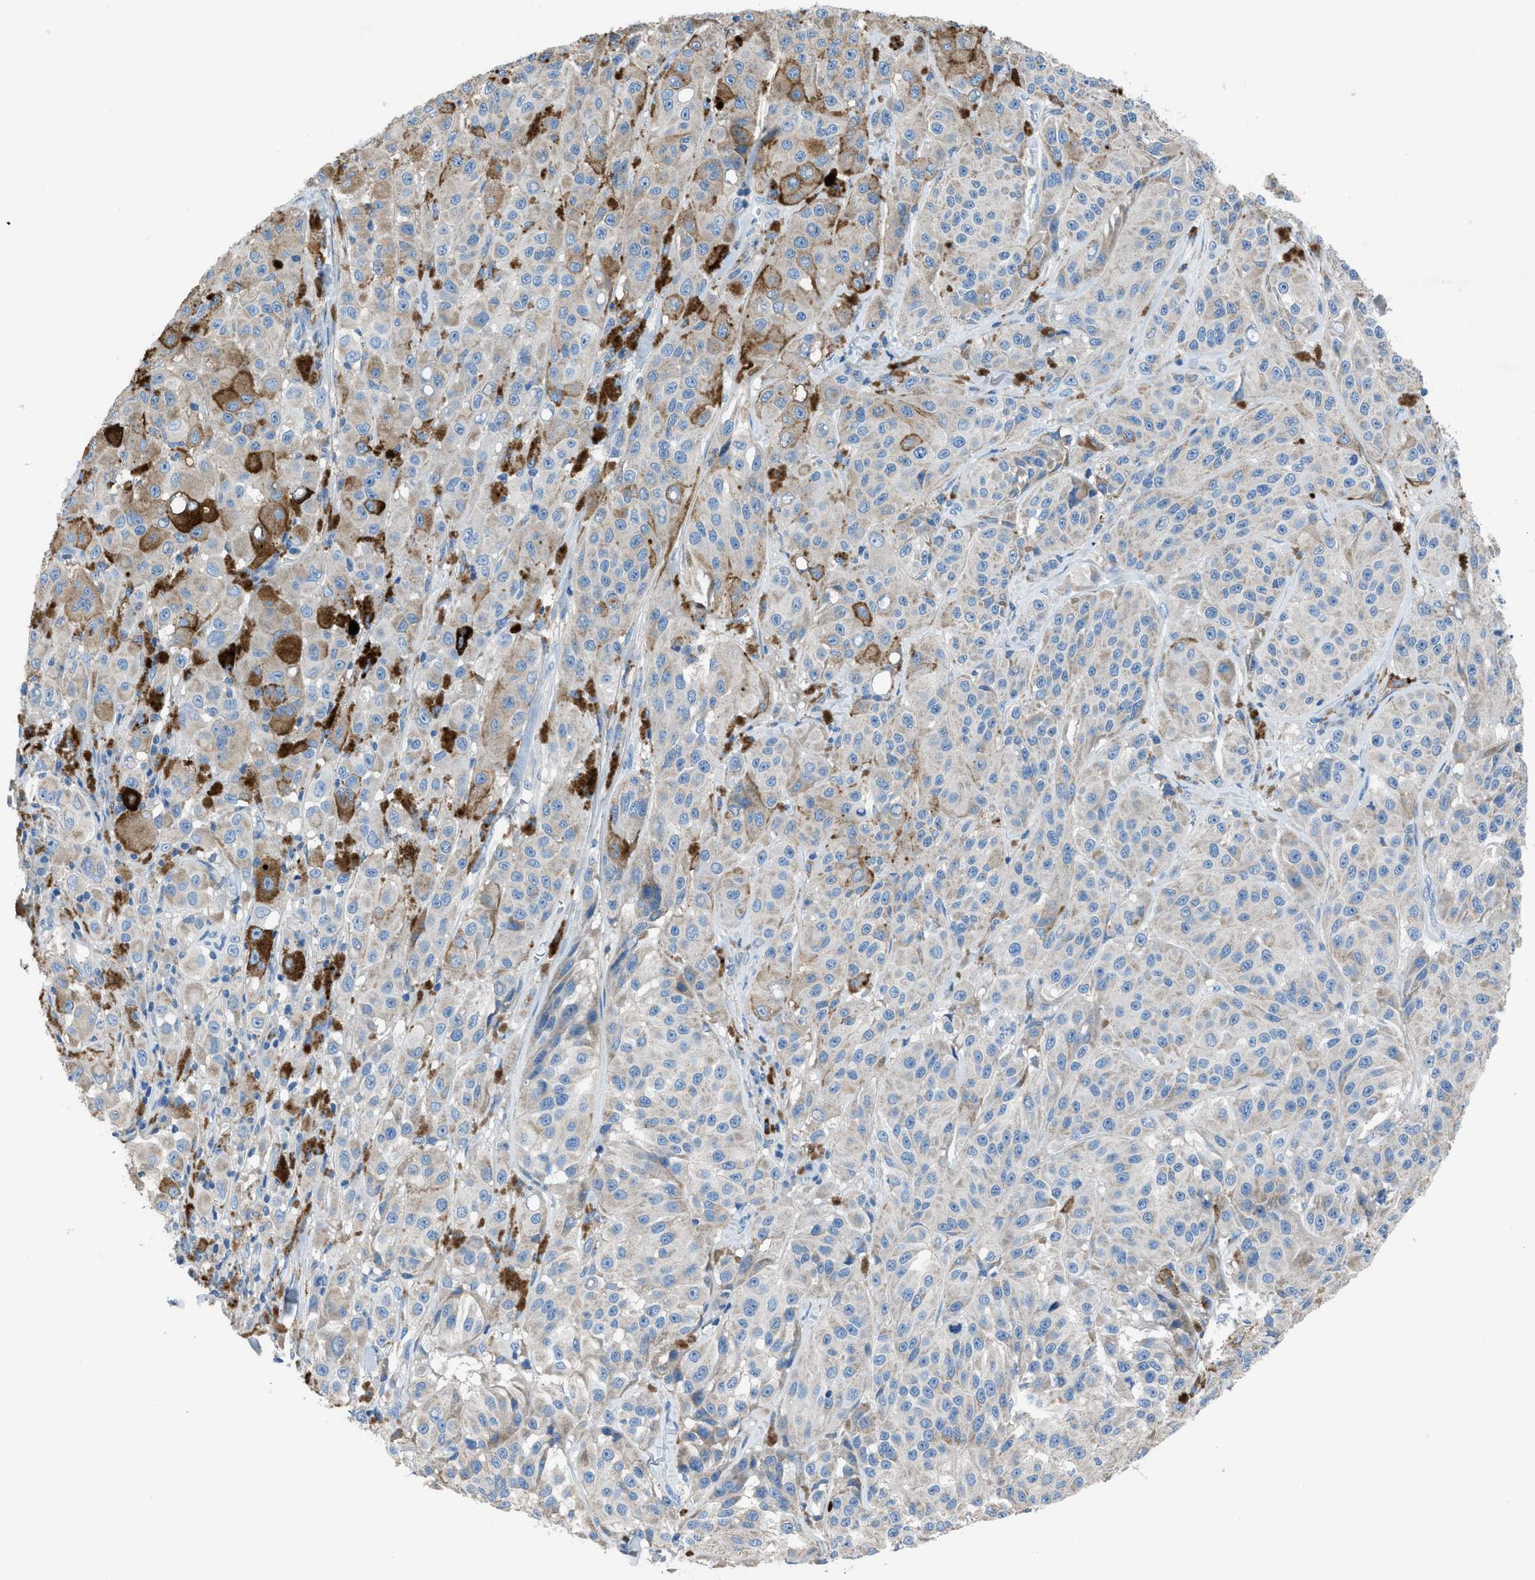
{"staining": {"intensity": "negative", "quantity": "none", "location": "none"}, "tissue": "melanoma", "cell_type": "Tumor cells", "image_type": "cancer", "snomed": [{"axis": "morphology", "description": "Malignant melanoma, NOS"}, {"axis": "topography", "description": "Skin"}], "caption": "Tumor cells are negative for brown protein staining in malignant melanoma. The staining is performed using DAB (3,3'-diaminobenzidine) brown chromogen with nuclei counter-stained in using hematoxylin.", "gene": "SGCZ", "patient": {"sex": "male", "age": 84}}